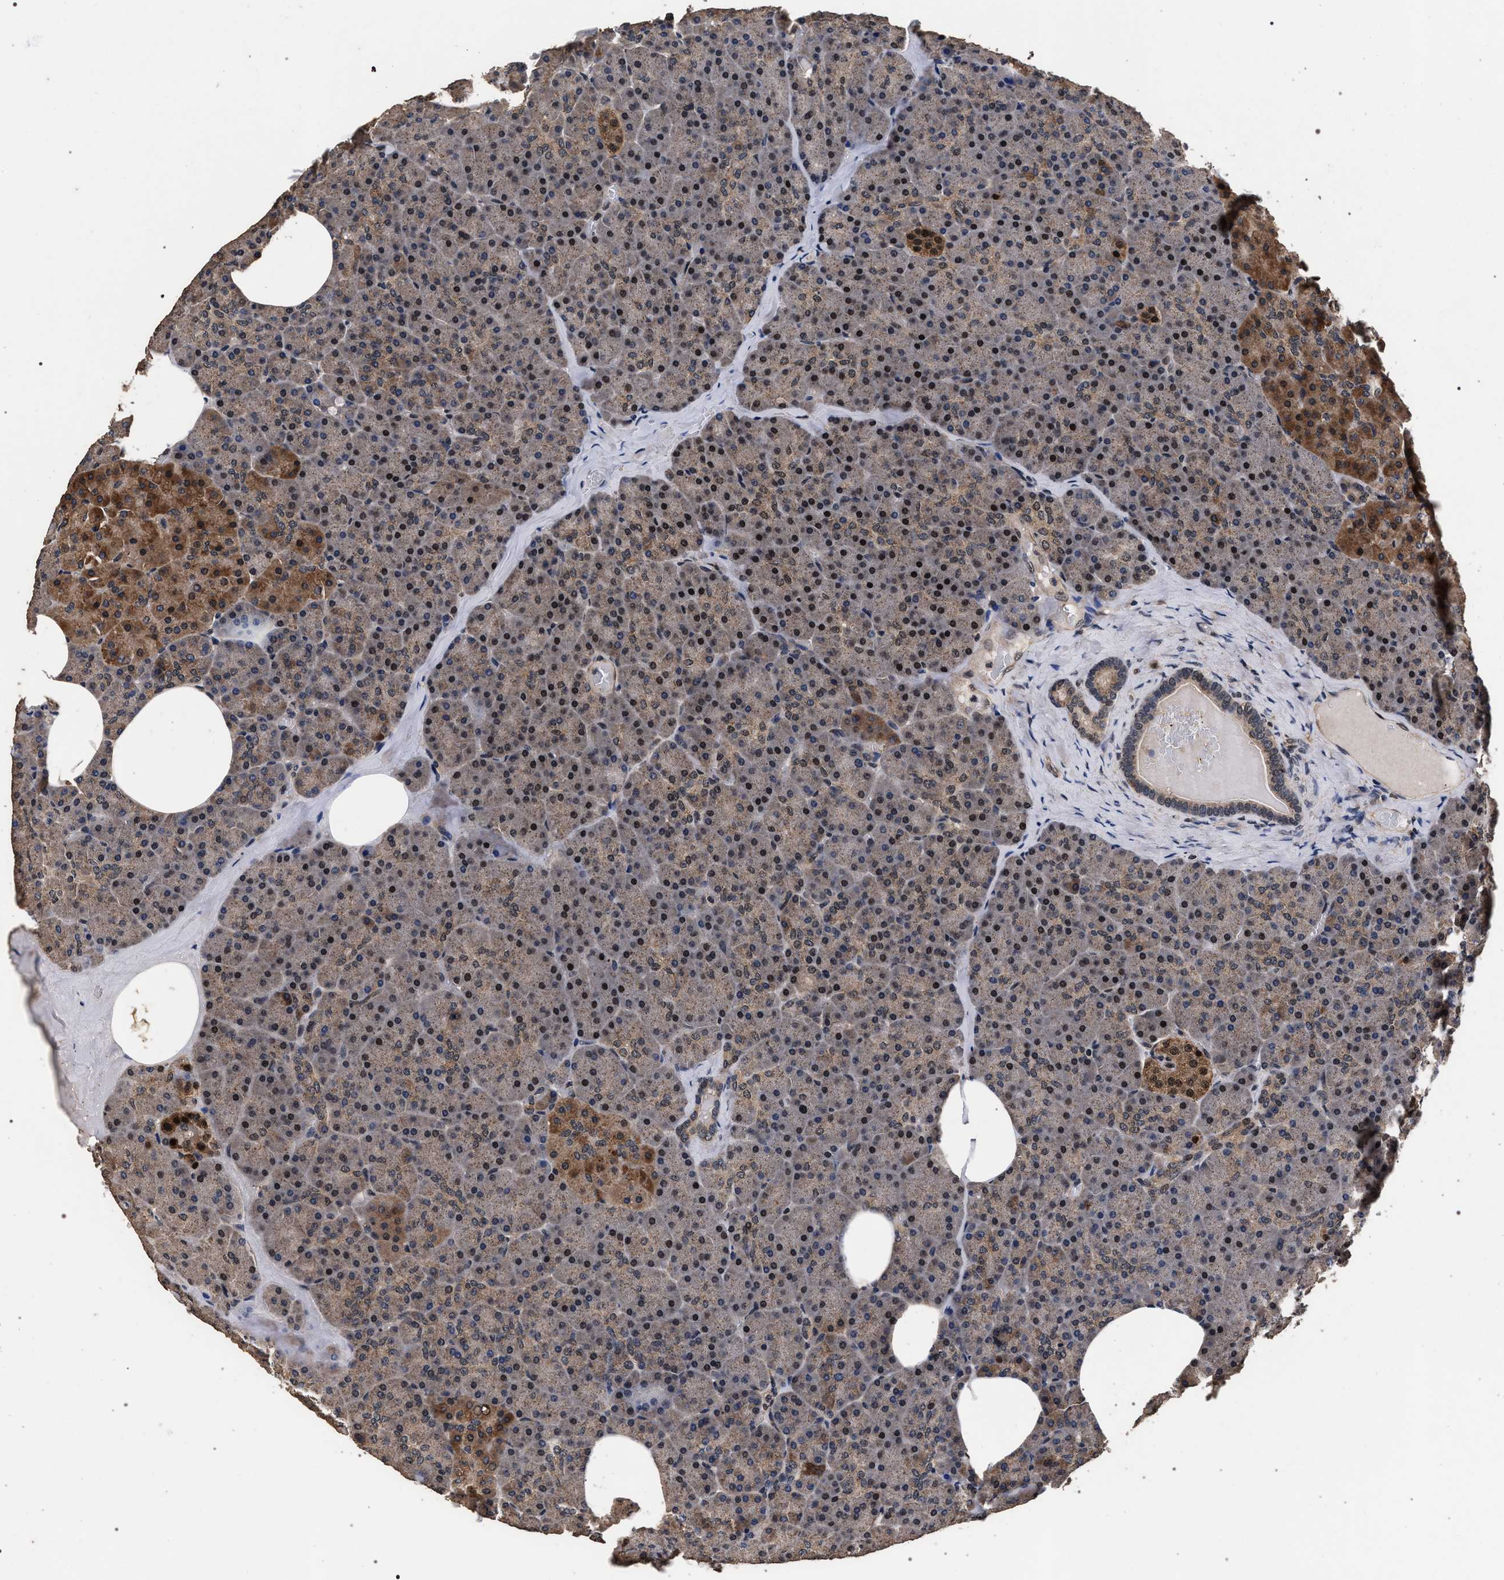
{"staining": {"intensity": "moderate", "quantity": ">75%", "location": "cytoplasmic/membranous,nuclear"}, "tissue": "pancreas", "cell_type": "Exocrine glandular cells", "image_type": "normal", "snomed": [{"axis": "morphology", "description": "Normal tissue, NOS"}, {"axis": "morphology", "description": "Carcinoid, malignant, NOS"}, {"axis": "topography", "description": "Pancreas"}], "caption": "IHC (DAB (3,3'-diaminobenzidine)) staining of normal human pancreas displays moderate cytoplasmic/membranous,nuclear protein staining in approximately >75% of exocrine glandular cells.", "gene": "ACOX1", "patient": {"sex": "female", "age": 35}}